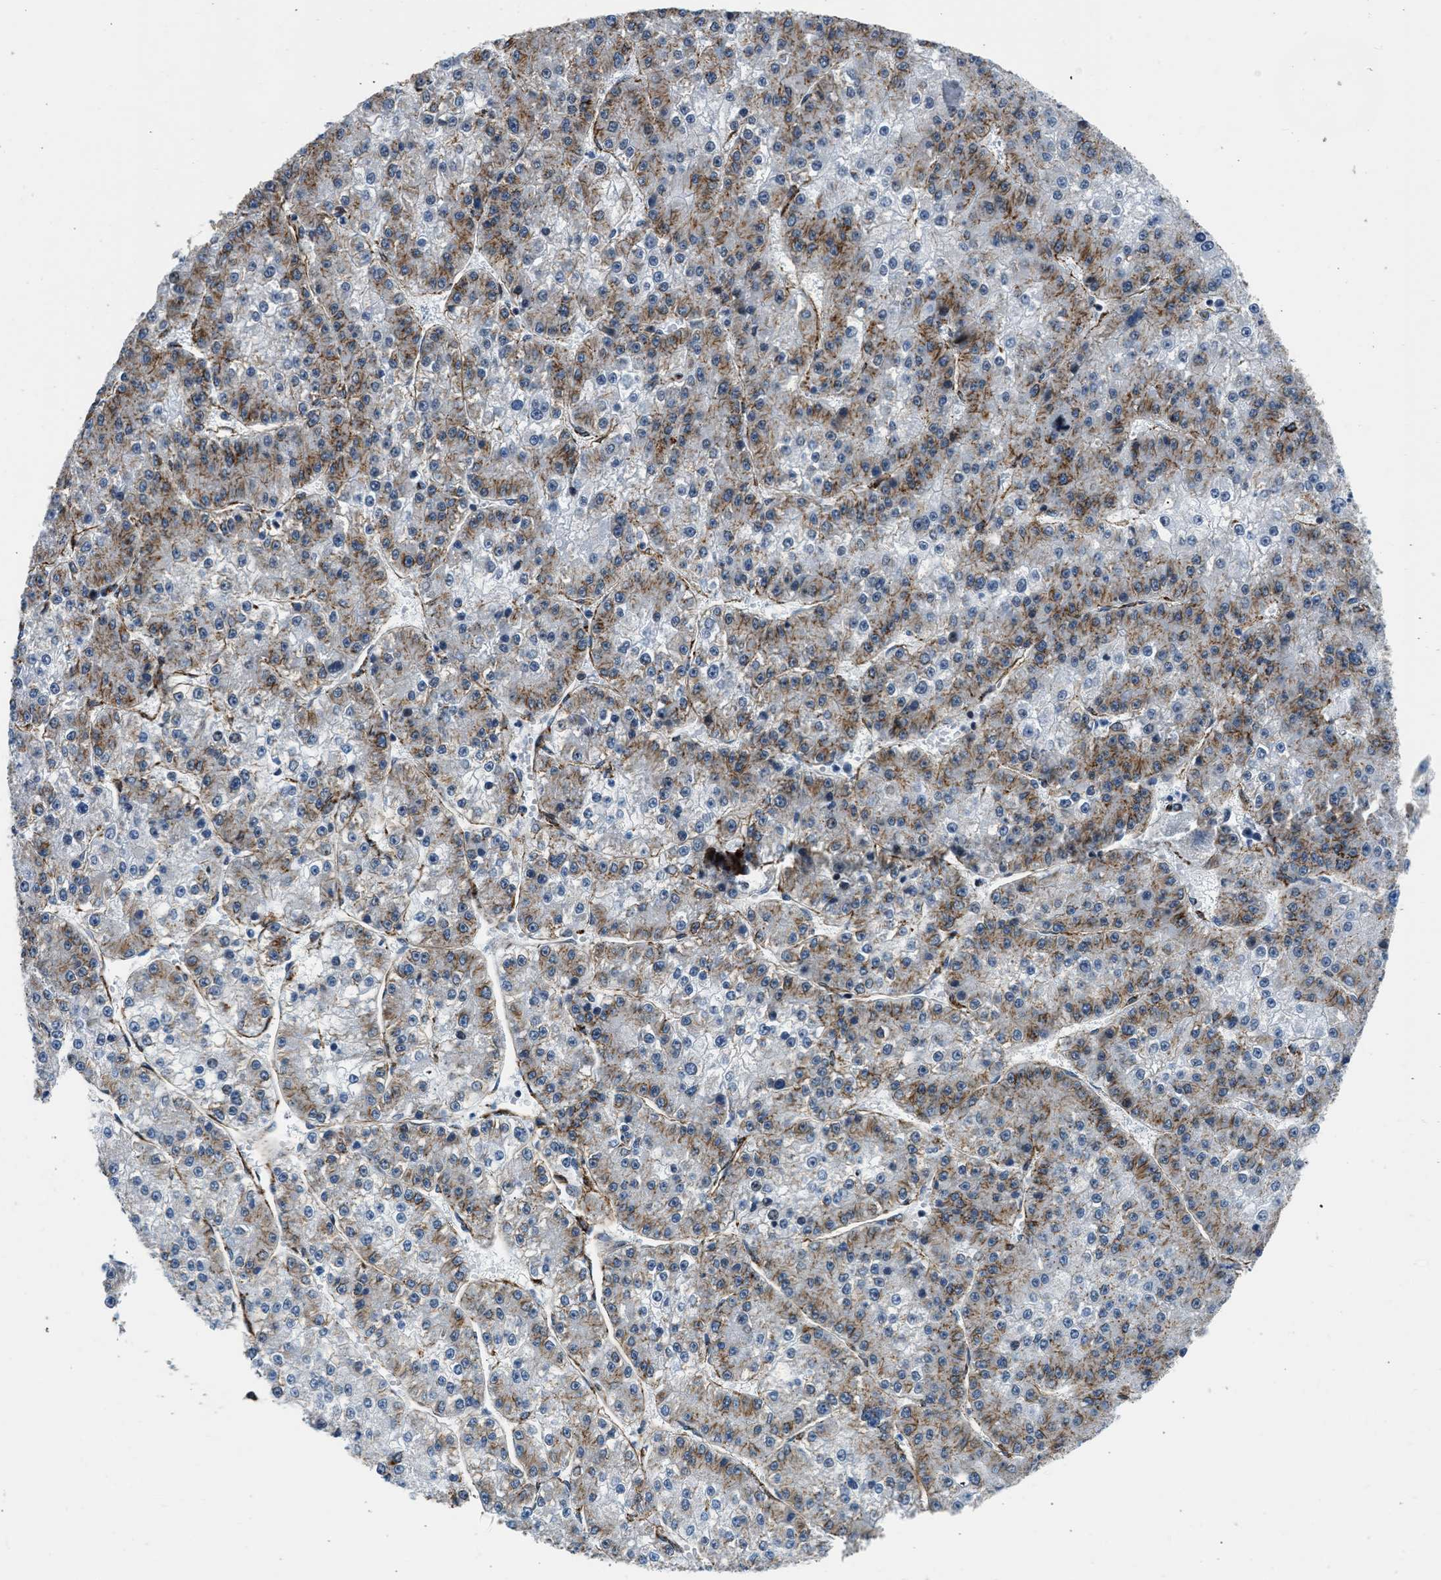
{"staining": {"intensity": "moderate", "quantity": "25%-75%", "location": "cytoplasmic/membranous"}, "tissue": "liver cancer", "cell_type": "Tumor cells", "image_type": "cancer", "snomed": [{"axis": "morphology", "description": "Carcinoma, Hepatocellular, NOS"}, {"axis": "topography", "description": "Liver"}], "caption": "Protein analysis of liver cancer tissue demonstrates moderate cytoplasmic/membranous expression in approximately 25%-75% of tumor cells.", "gene": "SEPTIN2", "patient": {"sex": "female", "age": 73}}